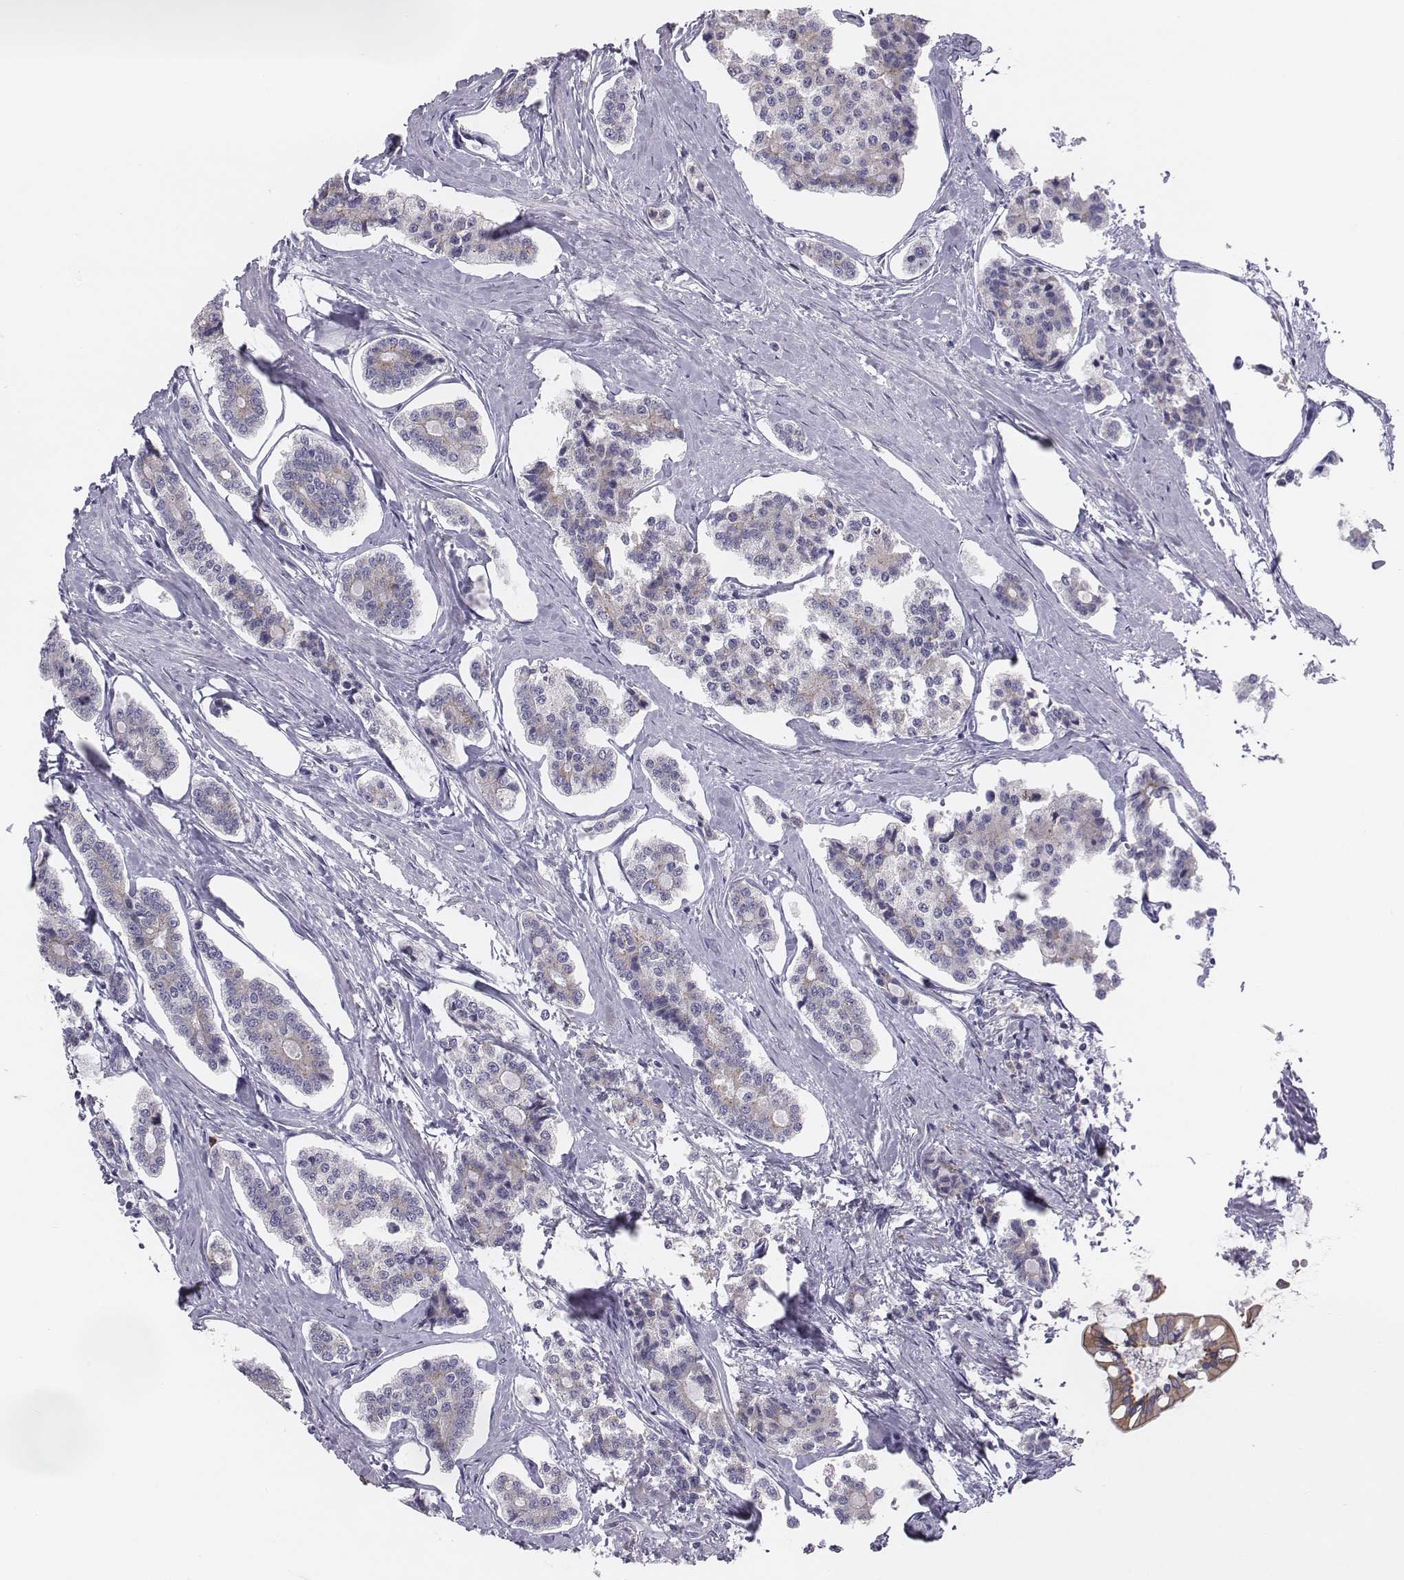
{"staining": {"intensity": "negative", "quantity": "none", "location": "none"}, "tissue": "carcinoid", "cell_type": "Tumor cells", "image_type": "cancer", "snomed": [{"axis": "morphology", "description": "Carcinoid, malignant, NOS"}, {"axis": "topography", "description": "Small intestine"}], "caption": "This is an IHC micrograph of human carcinoid. There is no positivity in tumor cells.", "gene": "CHST14", "patient": {"sex": "female", "age": 65}}